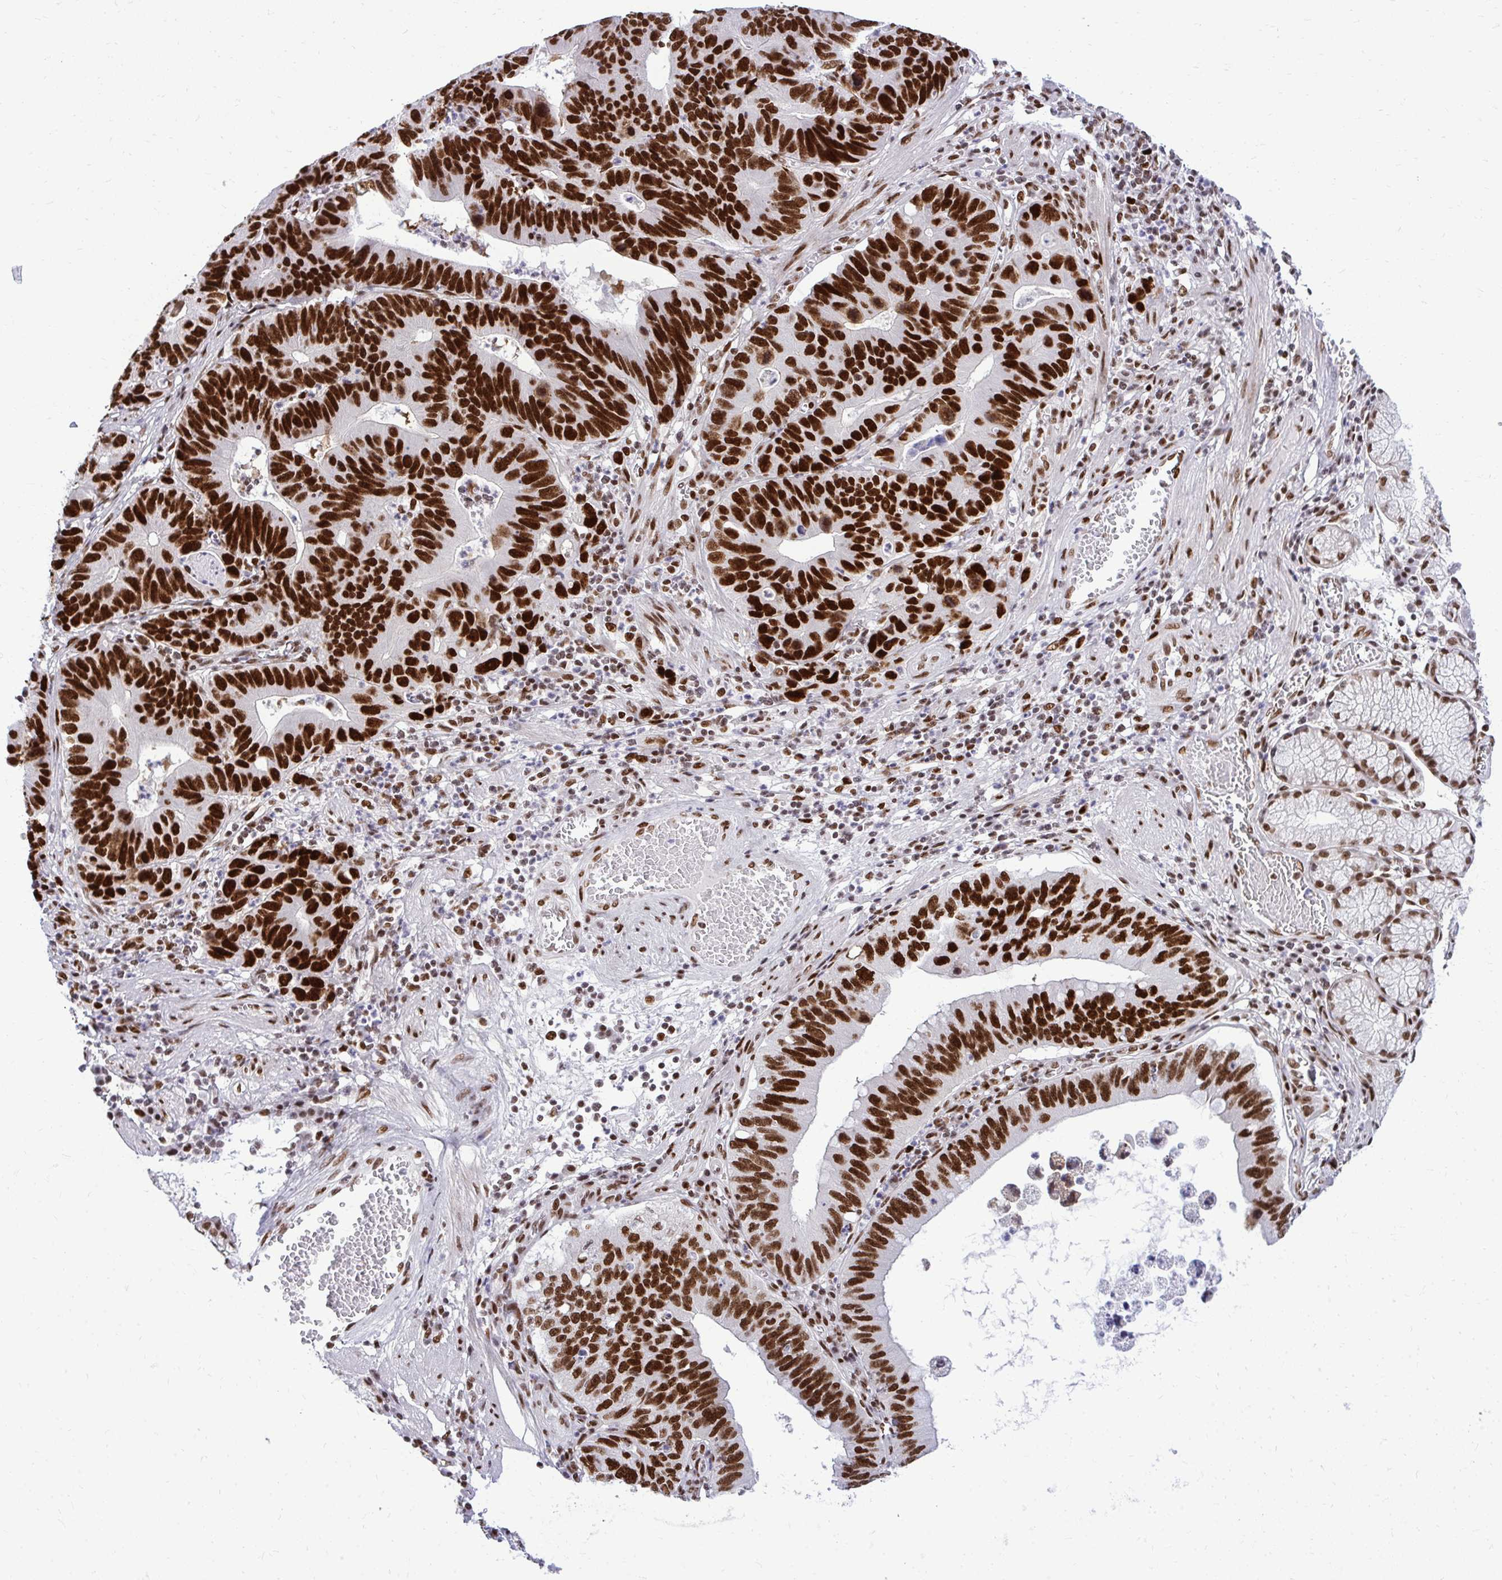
{"staining": {"intensity": "strong", "quantity": ">75%", "location": "nuclear"}, "tissue": "stomach cancer", "cell_type": "Tumor cells", "image_type": "cancer", "snomed": [{"axis": "morphology", "description": "Adenocarcinoma, NOS"}, {"axis": "topography", "description": "Stomach"}], "caption": "Adenocarcinoma (stomach) stained for a protein (brown) exhibits strong nuclear positive positivity in about >75% of tumor cells.", "gene": "CDYL", "patient": {"sex": "male", "age": 59}}